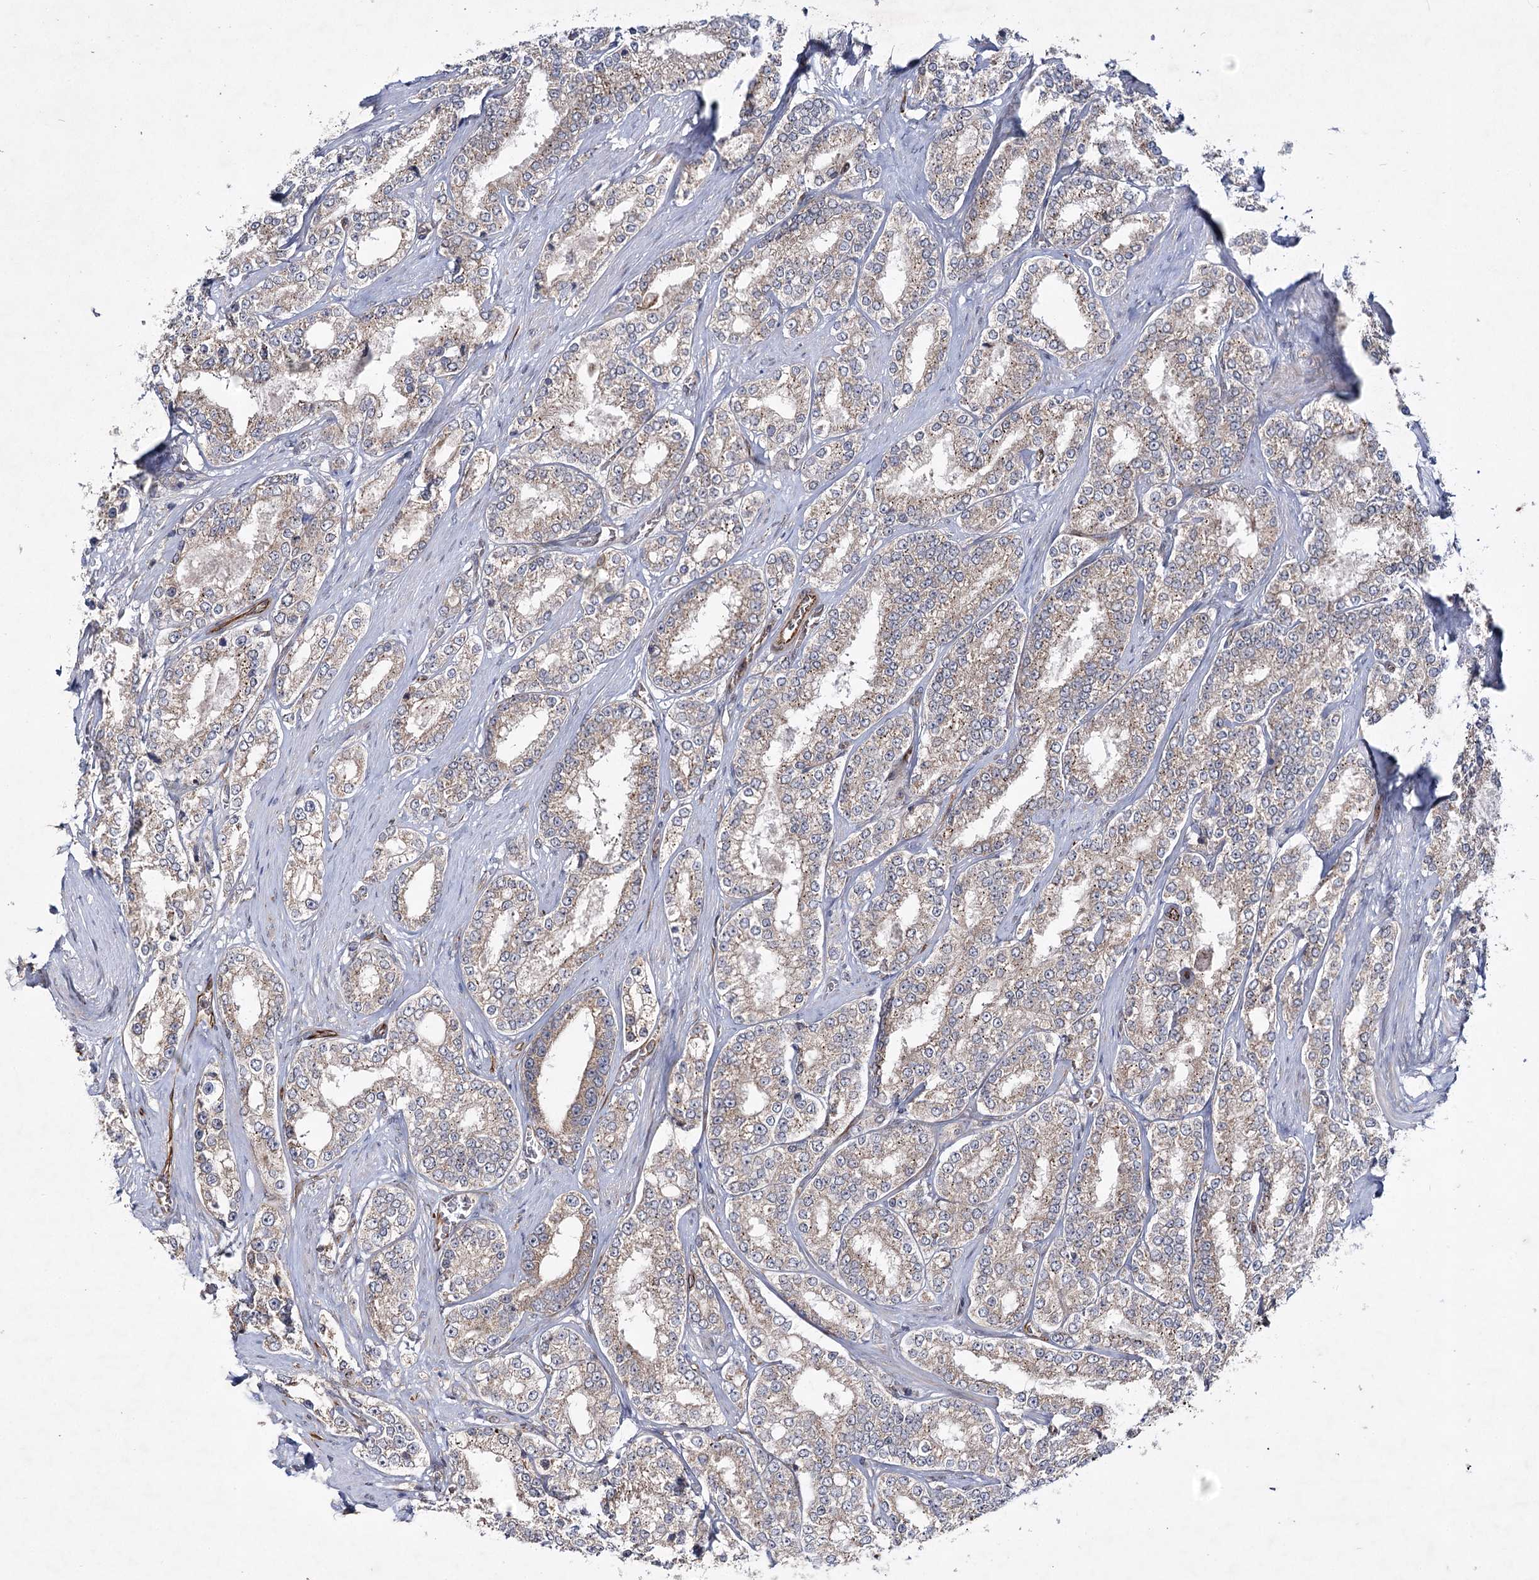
{"staining": {"intensity": "weak", "quantity": "25%-75%", "location": "cytoplasmic/membranous"}, "tissue": "prostate cancer", "cell_type": "Tumor cells", "image_type": "cancer", "snomed": [{"axis": "morphology", "description": "Normal tissue, NOS"}, {"axis": "morphology", "description": "Adenocarcinoma, High grade"}, {"axis": "topography", "description": "Prostate"}], "caption": "Tumor cells show weak cytoplasmic/membranous staining in approximately 25%-75% of cells in prostate cancer (high-grade adenocarcinoma).", "gene": "DPEP2", "patient": {"sex": "male", "age": 83}}